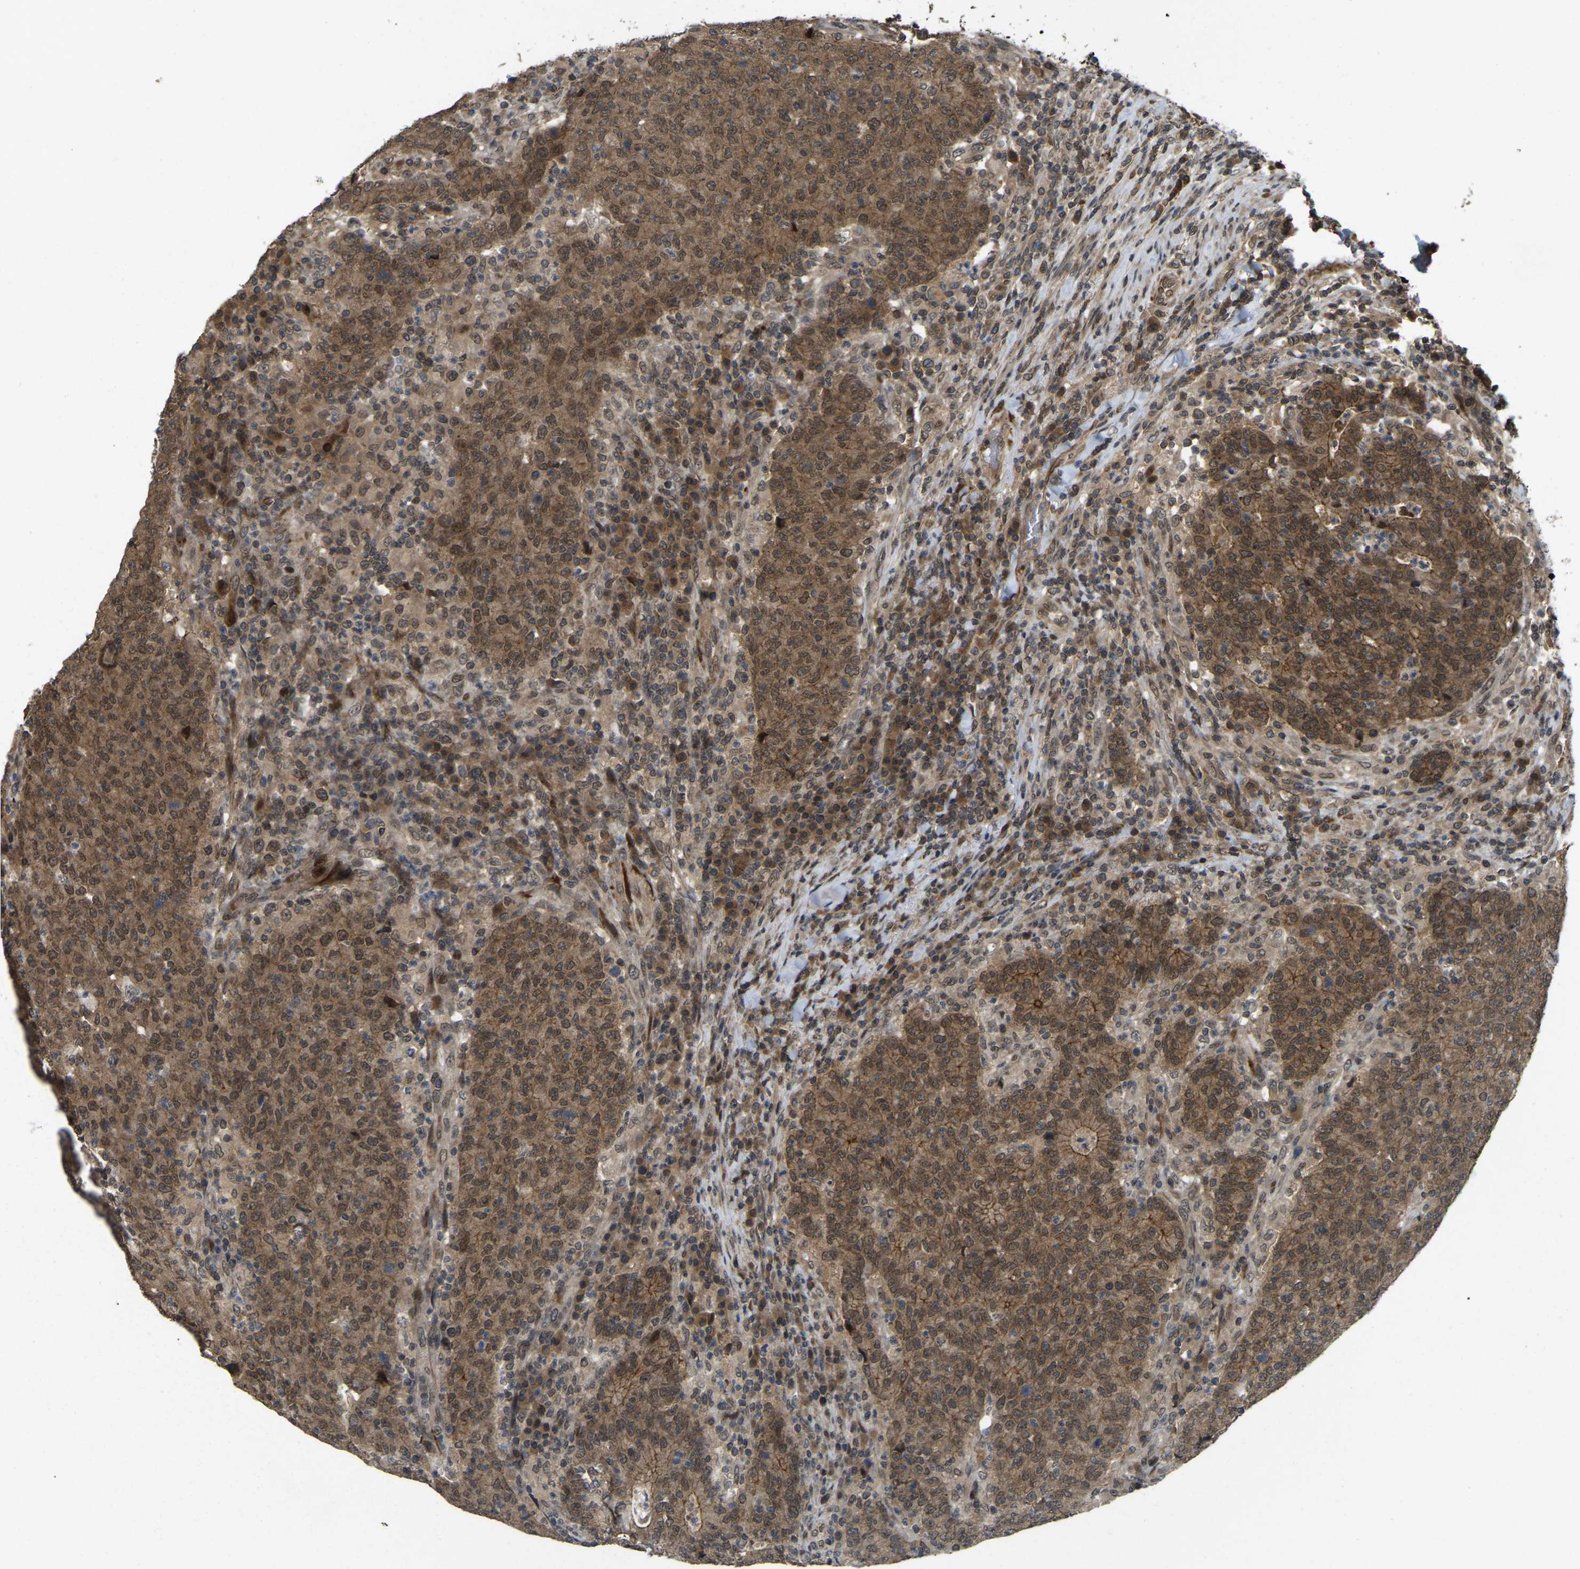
{"staining": {"intensity": "moderate", "quantity": ">75%", "location": "cytoplasmic/membranous,nuclear"}, "tissue": "colorectal cancer", "cell_type": "Tumor cells", "image_type": "cancer", "snomed": [{"axis": "morphology", "description": "Adenocarcinoma, NOS"}, {"axis": "topography", "description": "Colon"}], "caption": "Immunohistochemical staining of colorectal cancer (adenocarcinoma) shows medium levels of moderate cytoplasmic/membranous and nuclear protein positivity in approximately >75% of tumor cells. Nuclei are stained in blue.", "gene": "KIAA1549", "patient": {"sex": "female", "age": 75}}